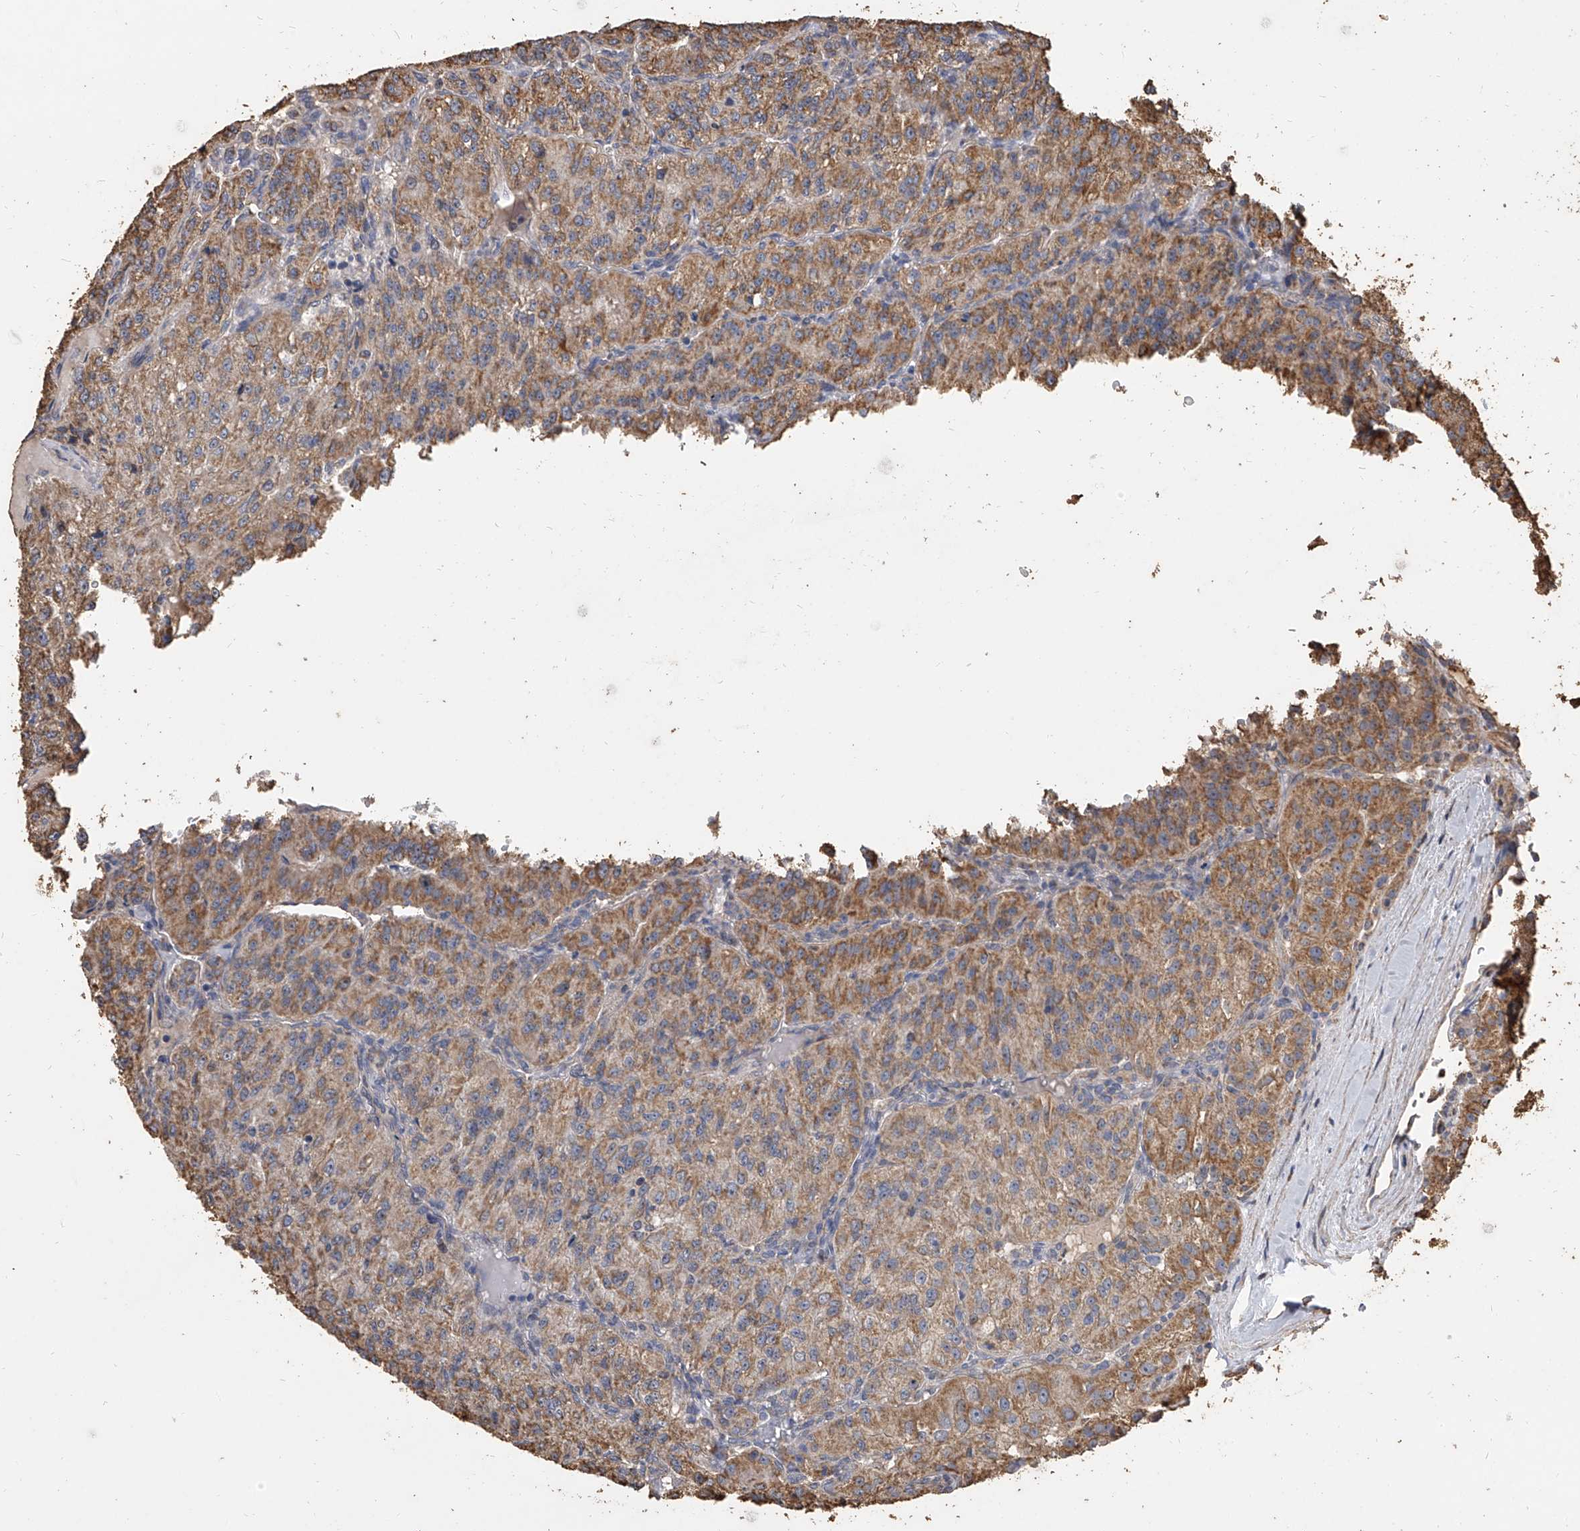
{"staining": {"intensity": "moderate", "quantity": ">75%", "location": "cytoplasmic/membranous"}, "tissue": "renal cancer", "cell_type": "Tumor cells", "image_type": "cancer", "snomed": [{"axis": "morphology", "description": "Adenocarcinoma, NOS"}, {"axis": "topography", "description": "Kidney"}], "caption": "A micrograph of renal adenocarcinoma stained for a protein shows moderate cytoplasmic/membranous brown staining in tumor cells.", "gene": "MRPL28", "patient": {"sex": "female", "age": 63}}